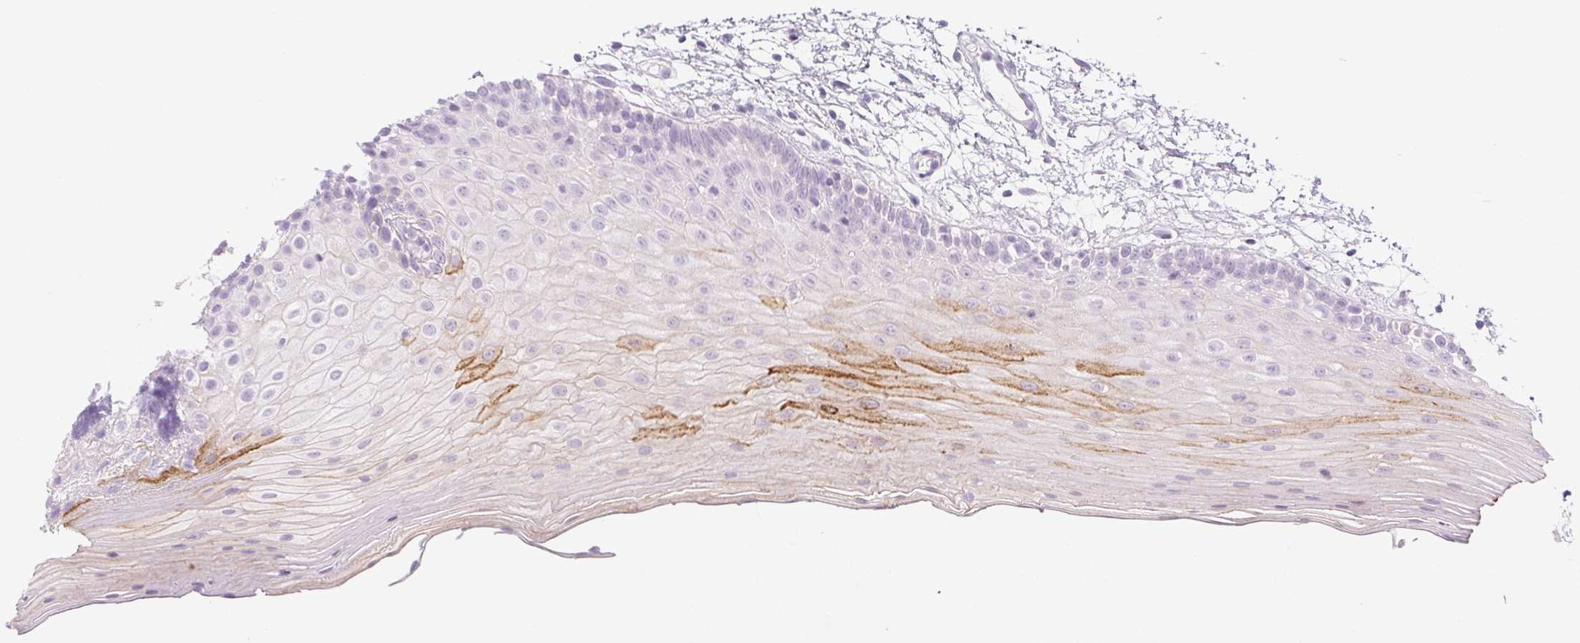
{"staining": {"intensity": "moderate", "quantity": "25%-75%", "location": "cytoplasmic/membranous"}, "tissue": "oral mucosa", "cell_type": "Squamous epithelial cells", "image_type": "normal", "snomed": [{"axis": "morphology", "description": "Normal tissue, NOS"}, {"axis": "morphology", "description": "Squamous cell carcinoma, NOS"}, {"axis": "topography", "description": "Oral tissue"}, {"axis": "topography", "description": "Tounge, NOS"}, {"axis": "topography", "description": "Head-Neck"}], "caption": "Brown immunohistochemical staining in benign human oral mucosa reveals moderate cytoplasmic/membranous positivity in about 25%-75% of squamous epithelial cells. The protein is stained brown, and the nuclei are stained in blue (DAB IHC with brightfield microscopy, high magnification).", "gene": "PI3", "patient": {"sex": "male", "age": 62}}